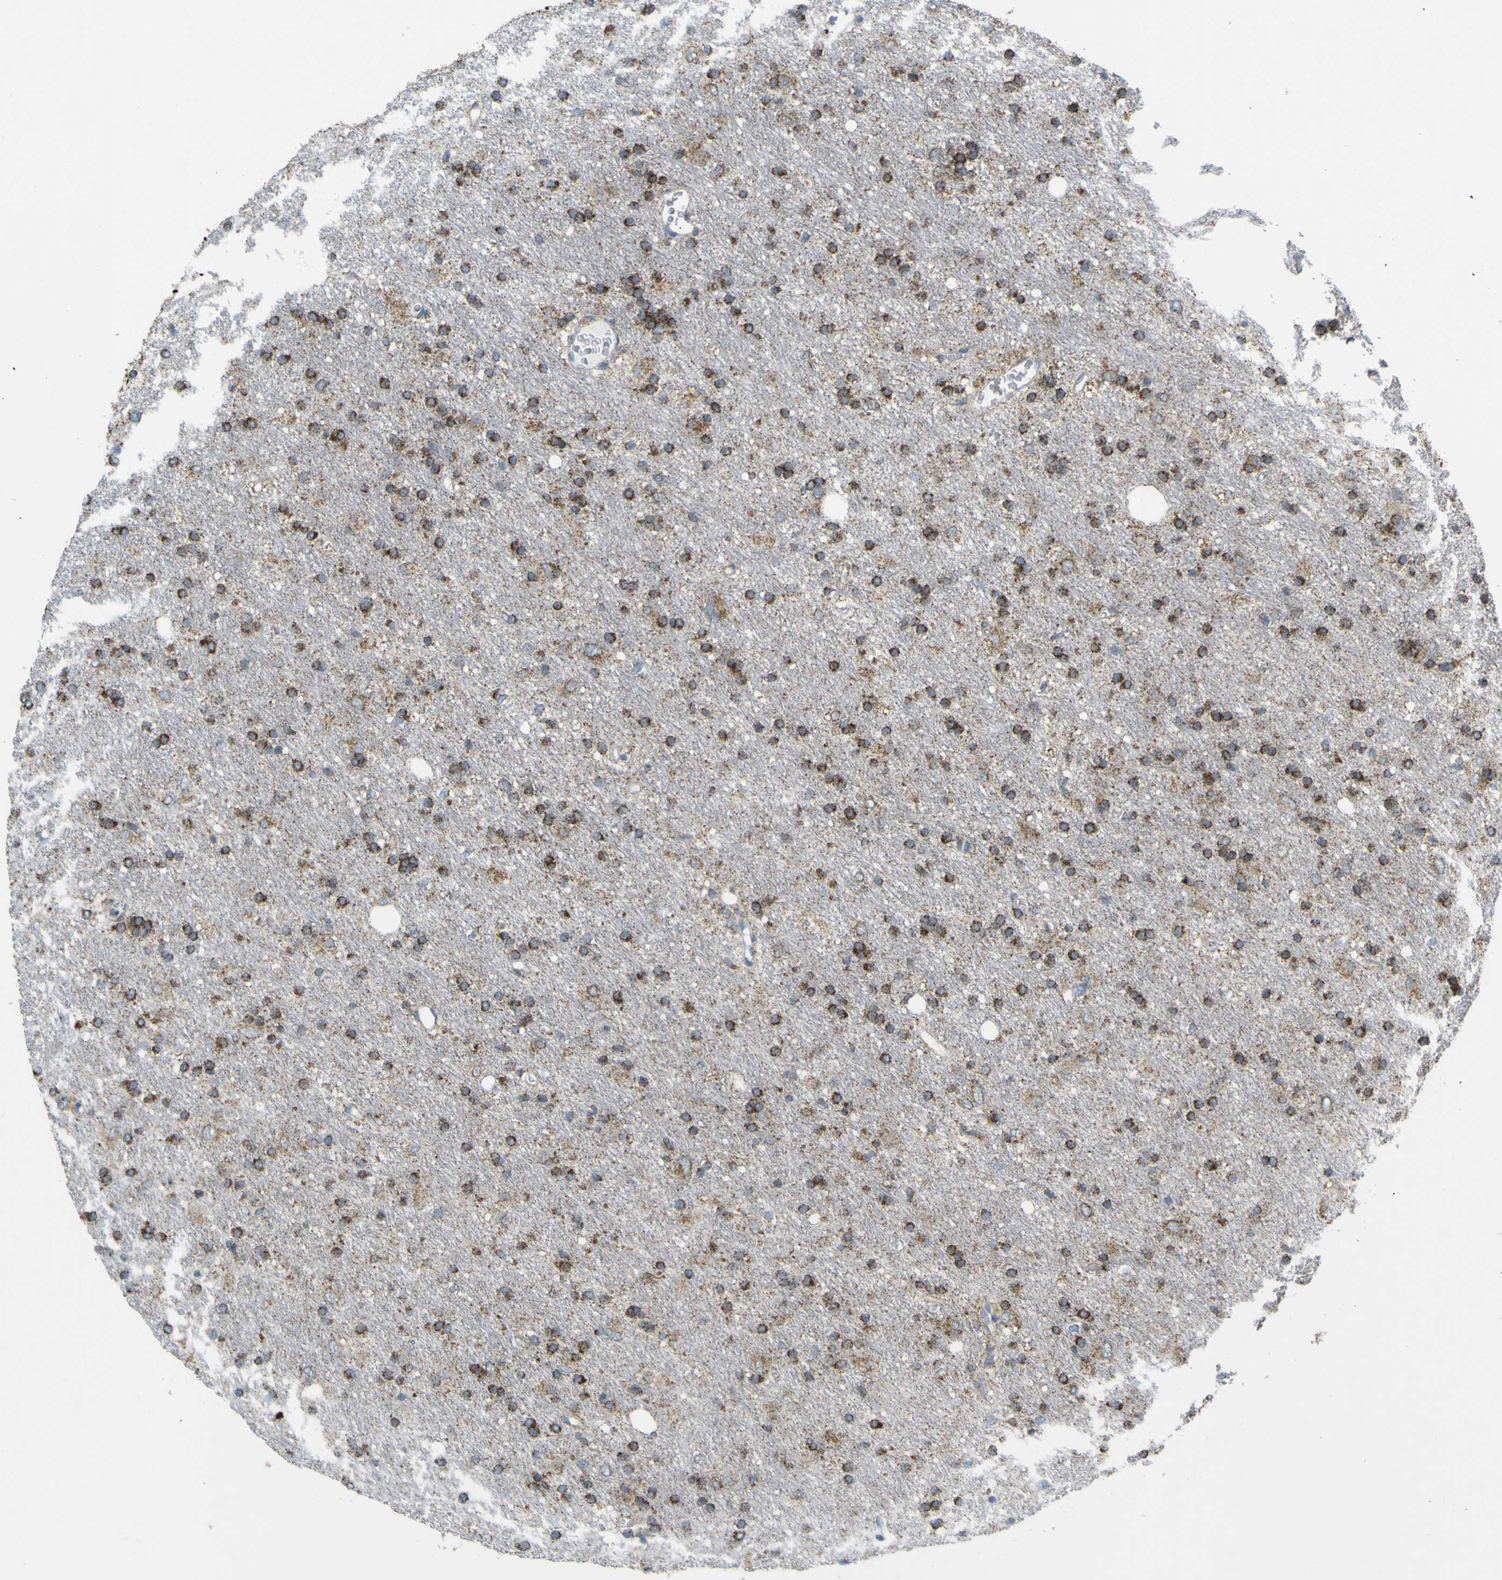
{"staining": {"intensity": "moderate", "quantity": ">75%", "location": "cytoplasmic/membranous"}, "tissue": "glioma", "cell_type": "Tumor cells", "image_type": "cancer", "snomed": [{"axis": "morphology", "description": "Glioma, malignant, Low grade"}, {"axis": "topography", "description": "Brain"}], "caption": "Immunohistochemical staining of malignant glioma (low-grade) exhibits medium levels of moderate cytoplasmic/membranous protein expression in about >75% of tumor cells.", "gene": "ACBD5", "patient": {"sex": "male", "age": 77}}